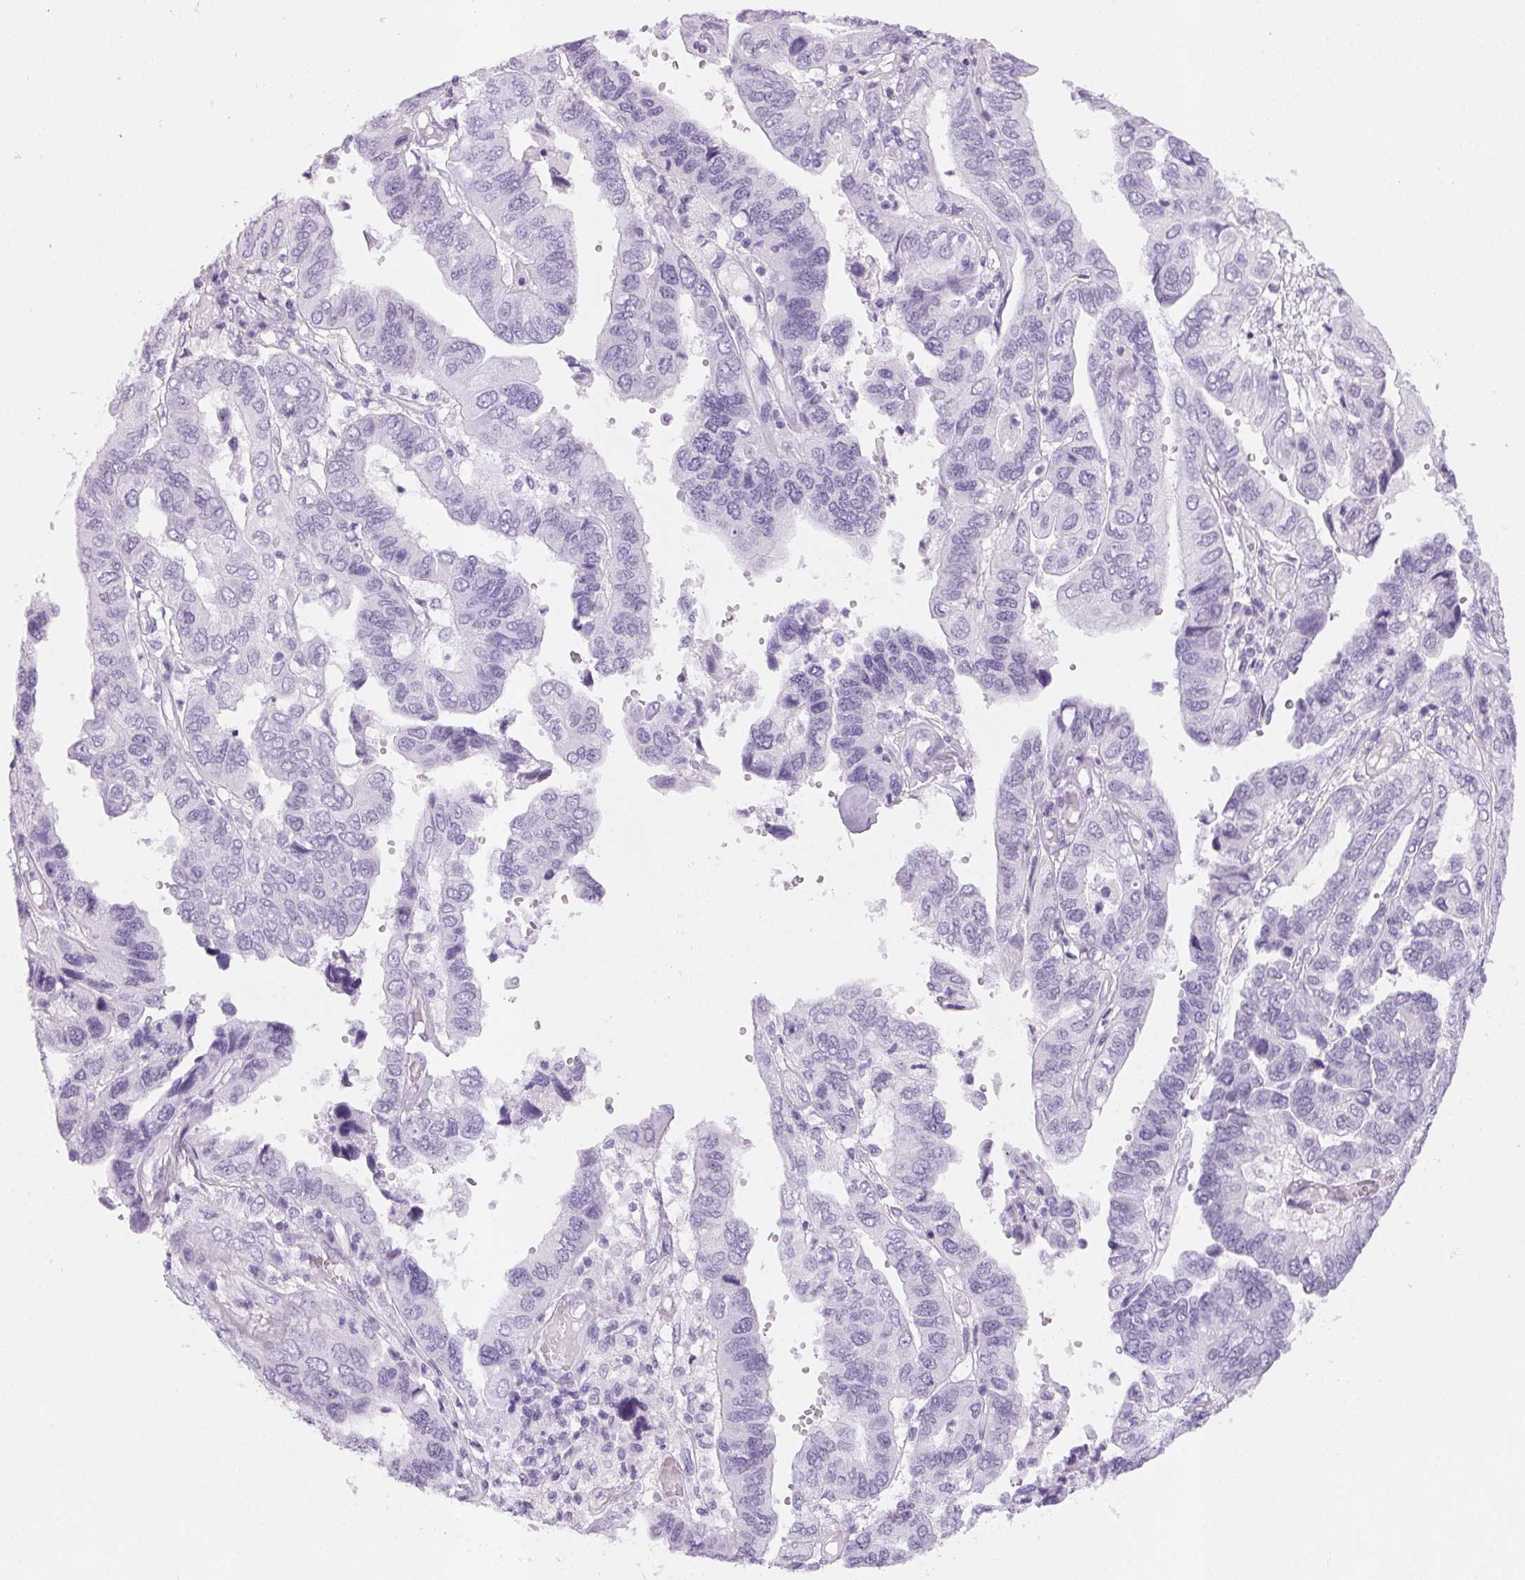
{"staining": {"intensity": "negative", "quantity": "none", "location": "none"}, "tissue": "ovarian cancer", "cell_type": "Tumor cells", "image_type": "cancer", "snomed": [{"axis": "morphology", "description": "Cystadenocarcinoma, serous, NOS"}, {"axis": "topography", "description": "Ovary"}], "caption": "This is a histopathology image of immunohistochemistry (IHC) staining of serous cystadenocarcinoma (ovarian), which shows no staining in tumor cells.", "gene": "ADAM20", "patient": {"sex": "female", "age": 79}}